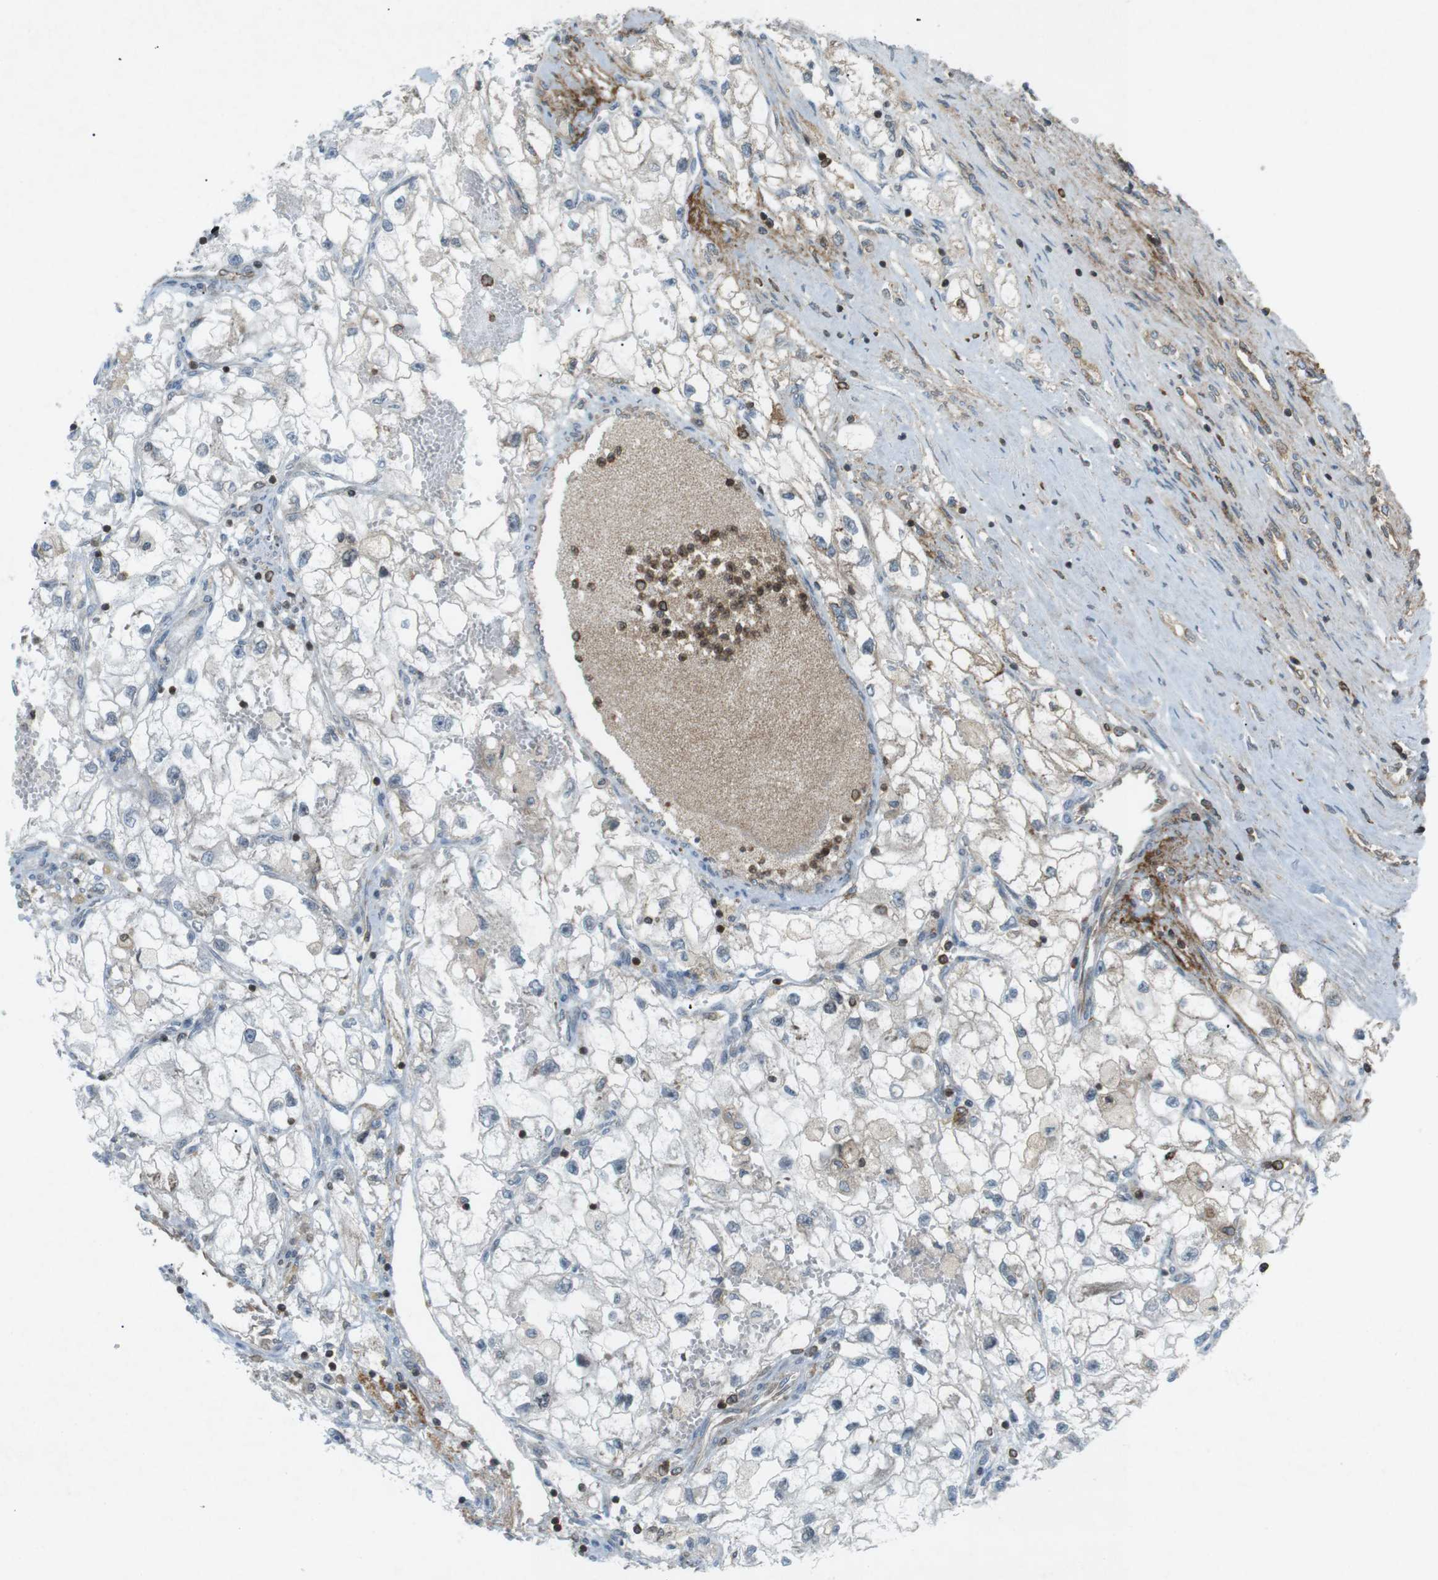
{"staining": {"intensity": "negative", "quantity": "none", "location": "none"}, "tissue": "renal cancer", "cell_type": "Tumor cells", "image_type": "cancer", "snomed": [{"axis": "morphology", "description": "Adenocarcinoma, NOS"}, {"axis": "topography", "description": "Kidney"}], "caption": "Immunohistochemistry (IHC) photomicrograph of neoplastic tissue: human adenocarcinoma (renal) stained with DAB (3,3'-diaminobenzidine) shows no significant protein positivity in tumor cells. The staining was performed using DAB to visualize the protein expression in brown, while the nuclei were stained in blue with hematoxylin (Magnification: 20x).", "gene": "FLII", "patient": {"sex": "female", "age": 70}}